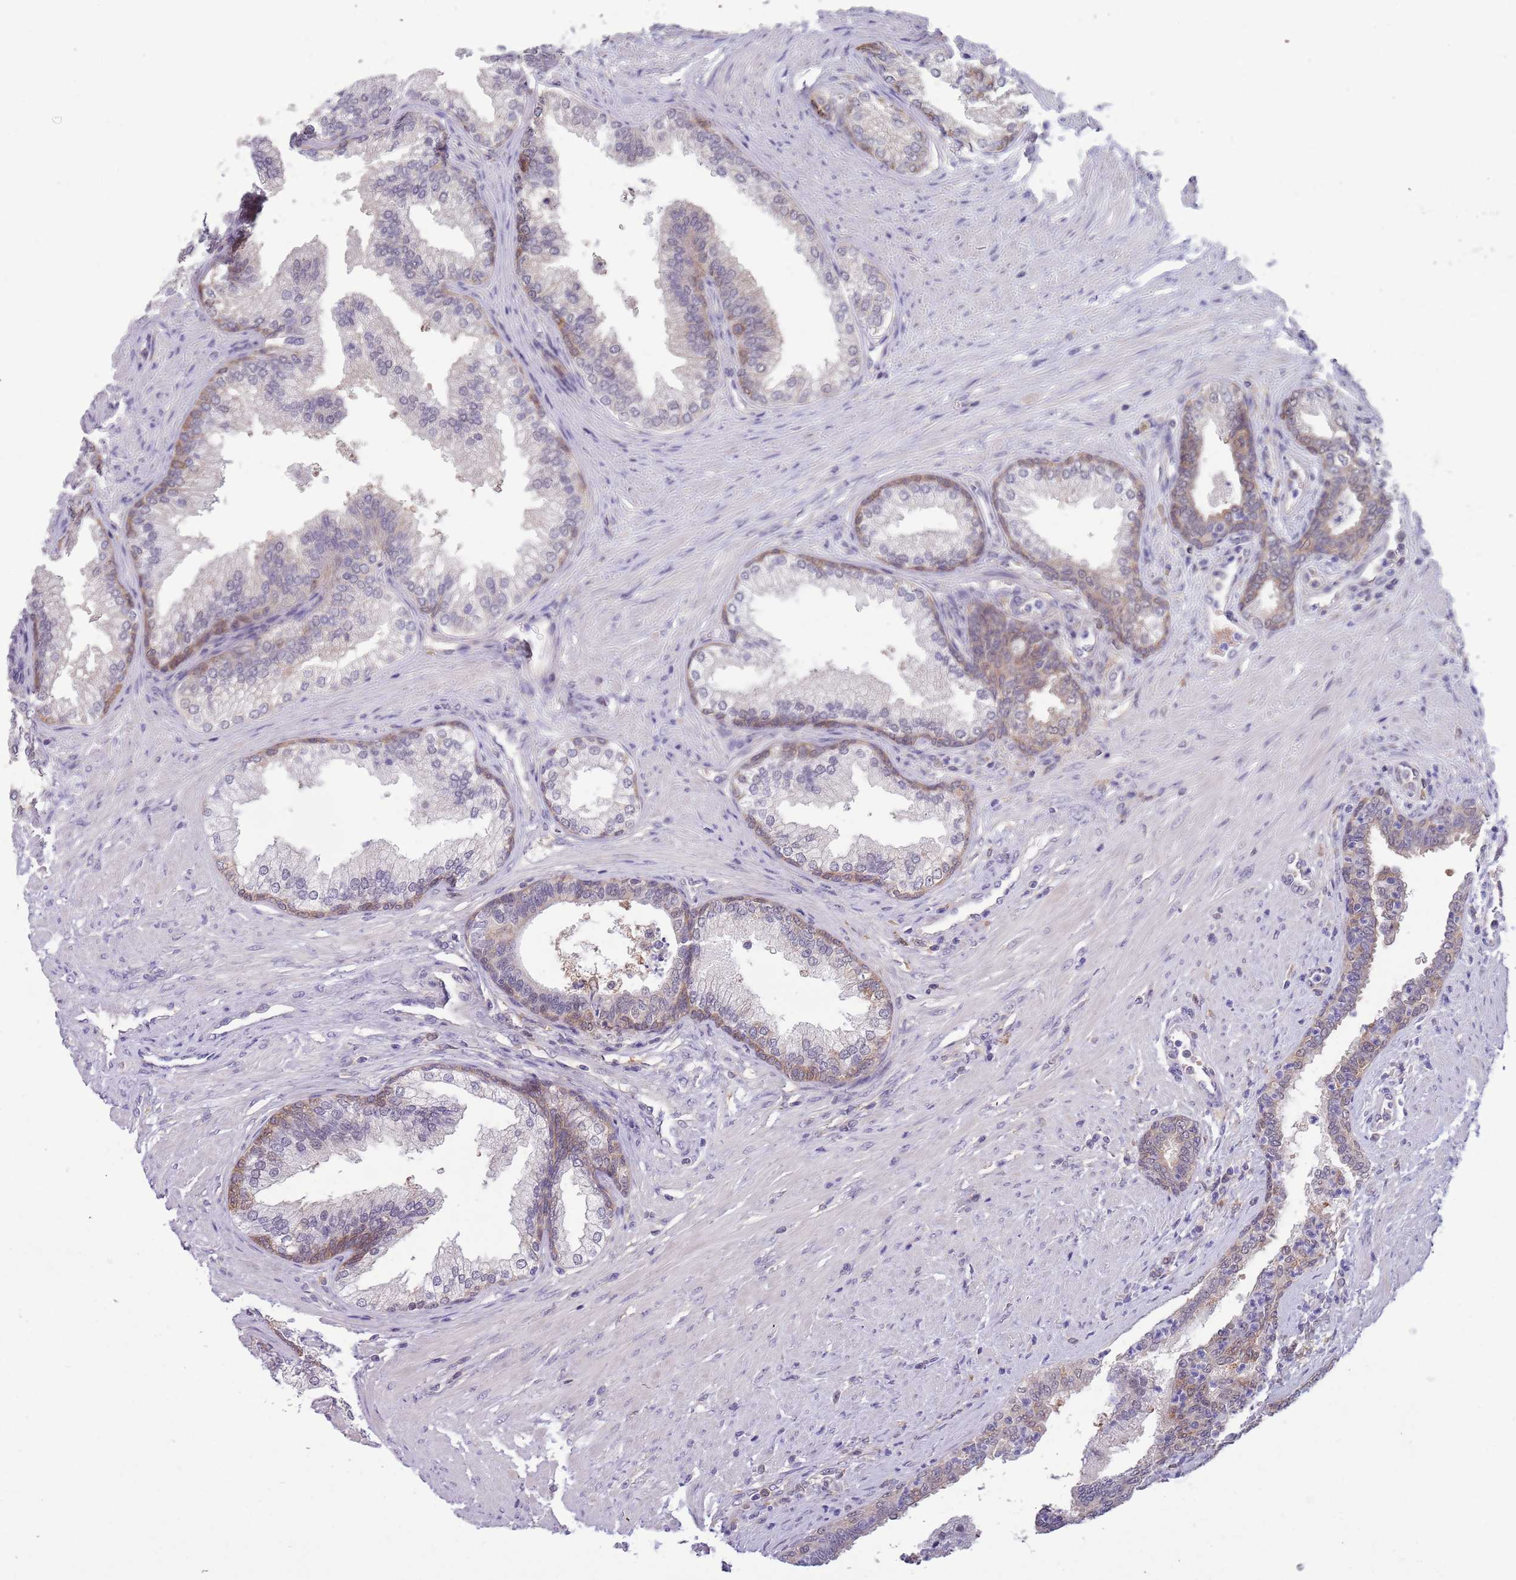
{"staining": {"intensity": "weak", "quantity": "25%-75%", "location": "cytoplasmic/membranous,nuclear"}, "tissue": "prostate", "cell_type": "Glandular cells", "image_type": "normal", "snomed": [{"axis": "morphology", "description": "Normal tissue, NOS"}, {"axis": "topography", "description": "Prostate"}], "caption": "Immunohistochemistry (IHC) (DAB) staining of unremarkable human prostate reveals weak cytoplasmic/membranous,nuclear protein expression in about 25%-75% of glandular cells.", "gene": "CLNS1A", "patient": {"sex": "male", "age": 76}}